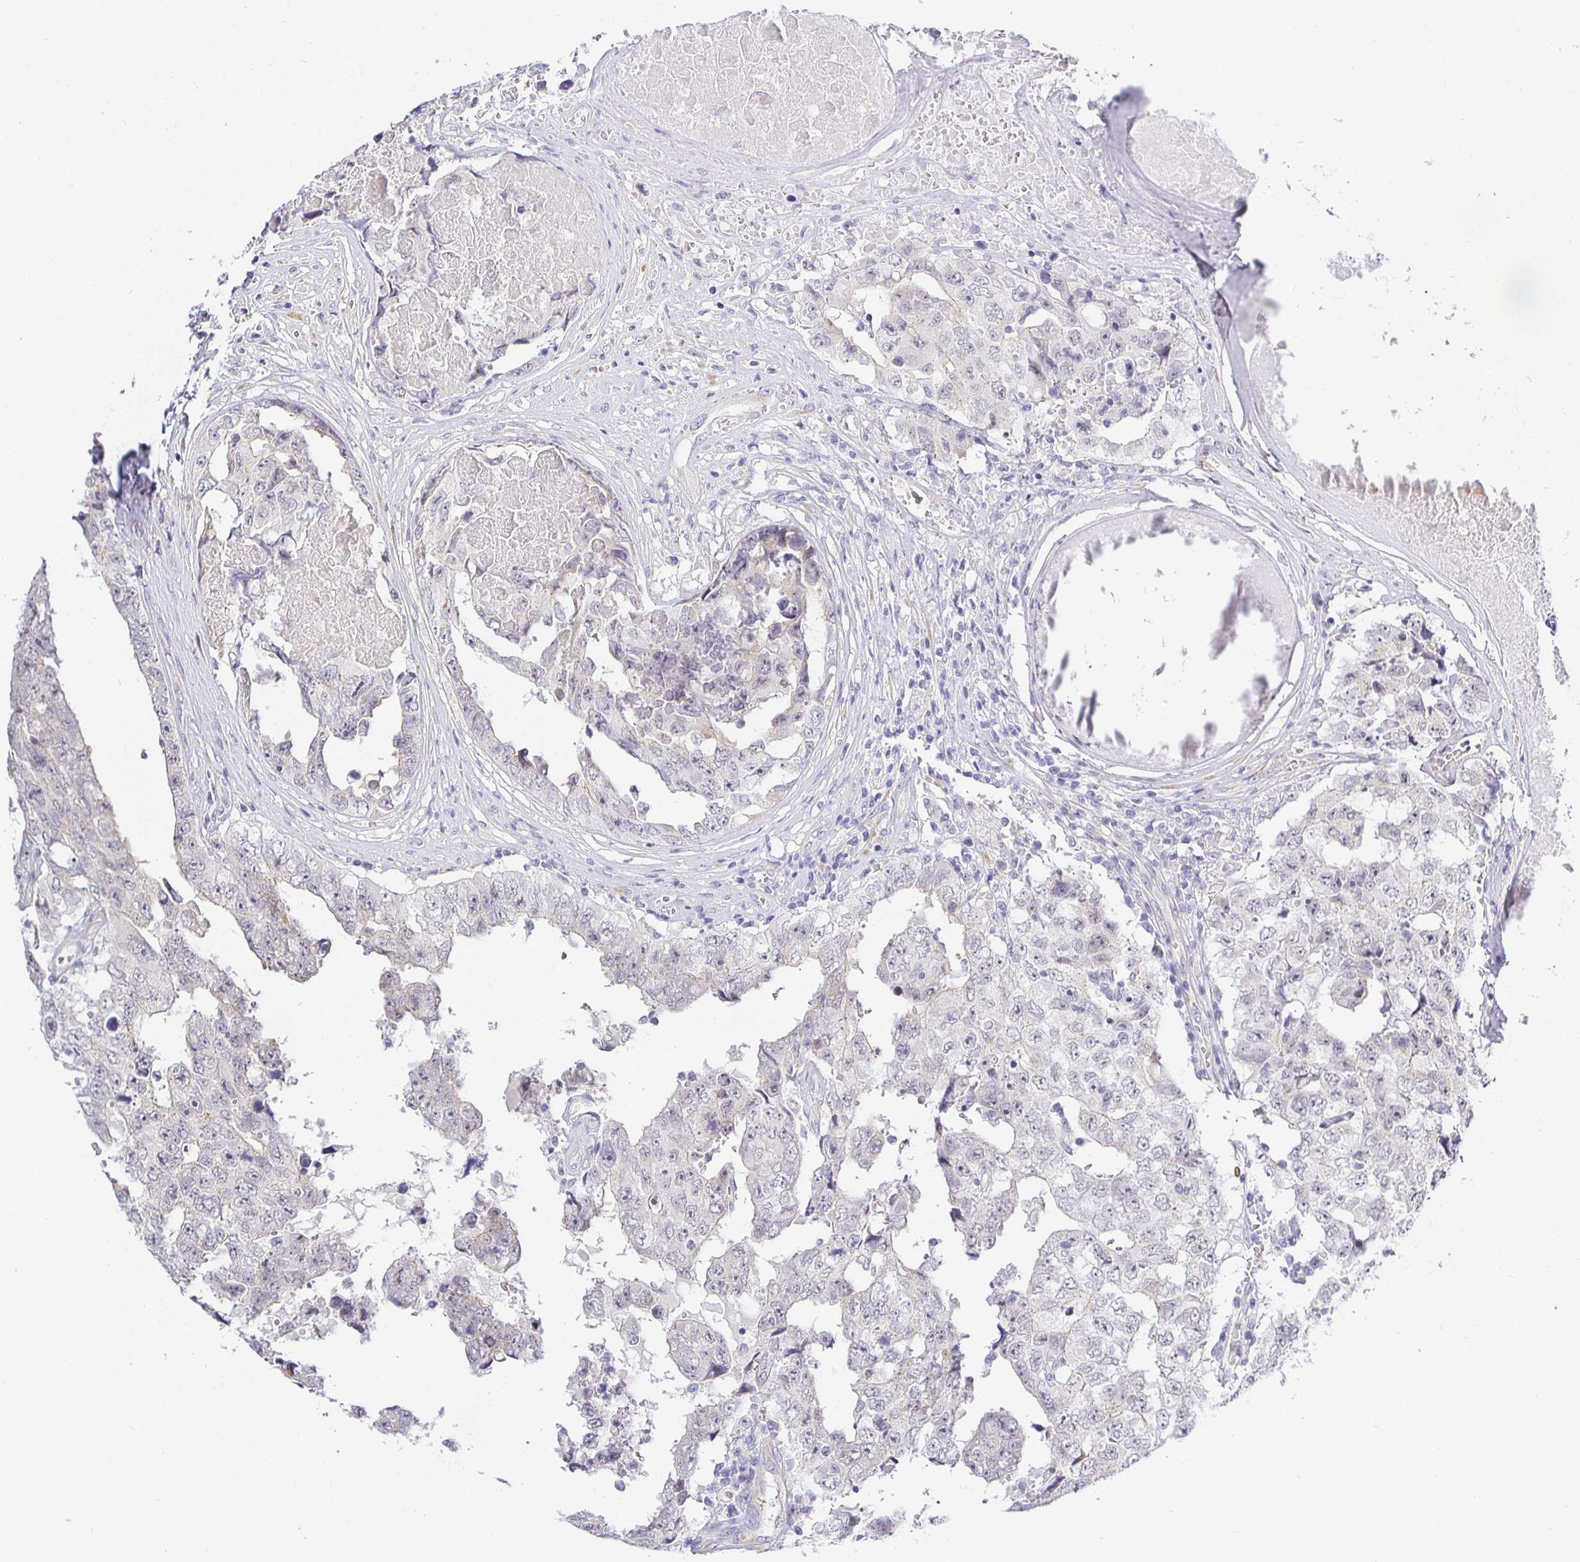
{"staining": {"intensity": "negative", "quantity": "none", "location": "none"}, "tissue": "testis cancer", "cell_type": "Tumor cells", "image_type": "cancer", "snomed": [{"axis": "morphology", "description": "Normal tissue, NOS"}, {"axis": "morphology", "description": "Carcinoma, Embryonal, NOS"}, {"axis": "topography", "description": "Testis"}, {"axis": "topography", "description": "Epididymis"}], "caption": "Testis embryonal carcinoma stained for a protein using immunohistochemistry shows no expression tumor cells.", "gene": "OPALIN", "patient": {"sex": "male", "age": 25}}